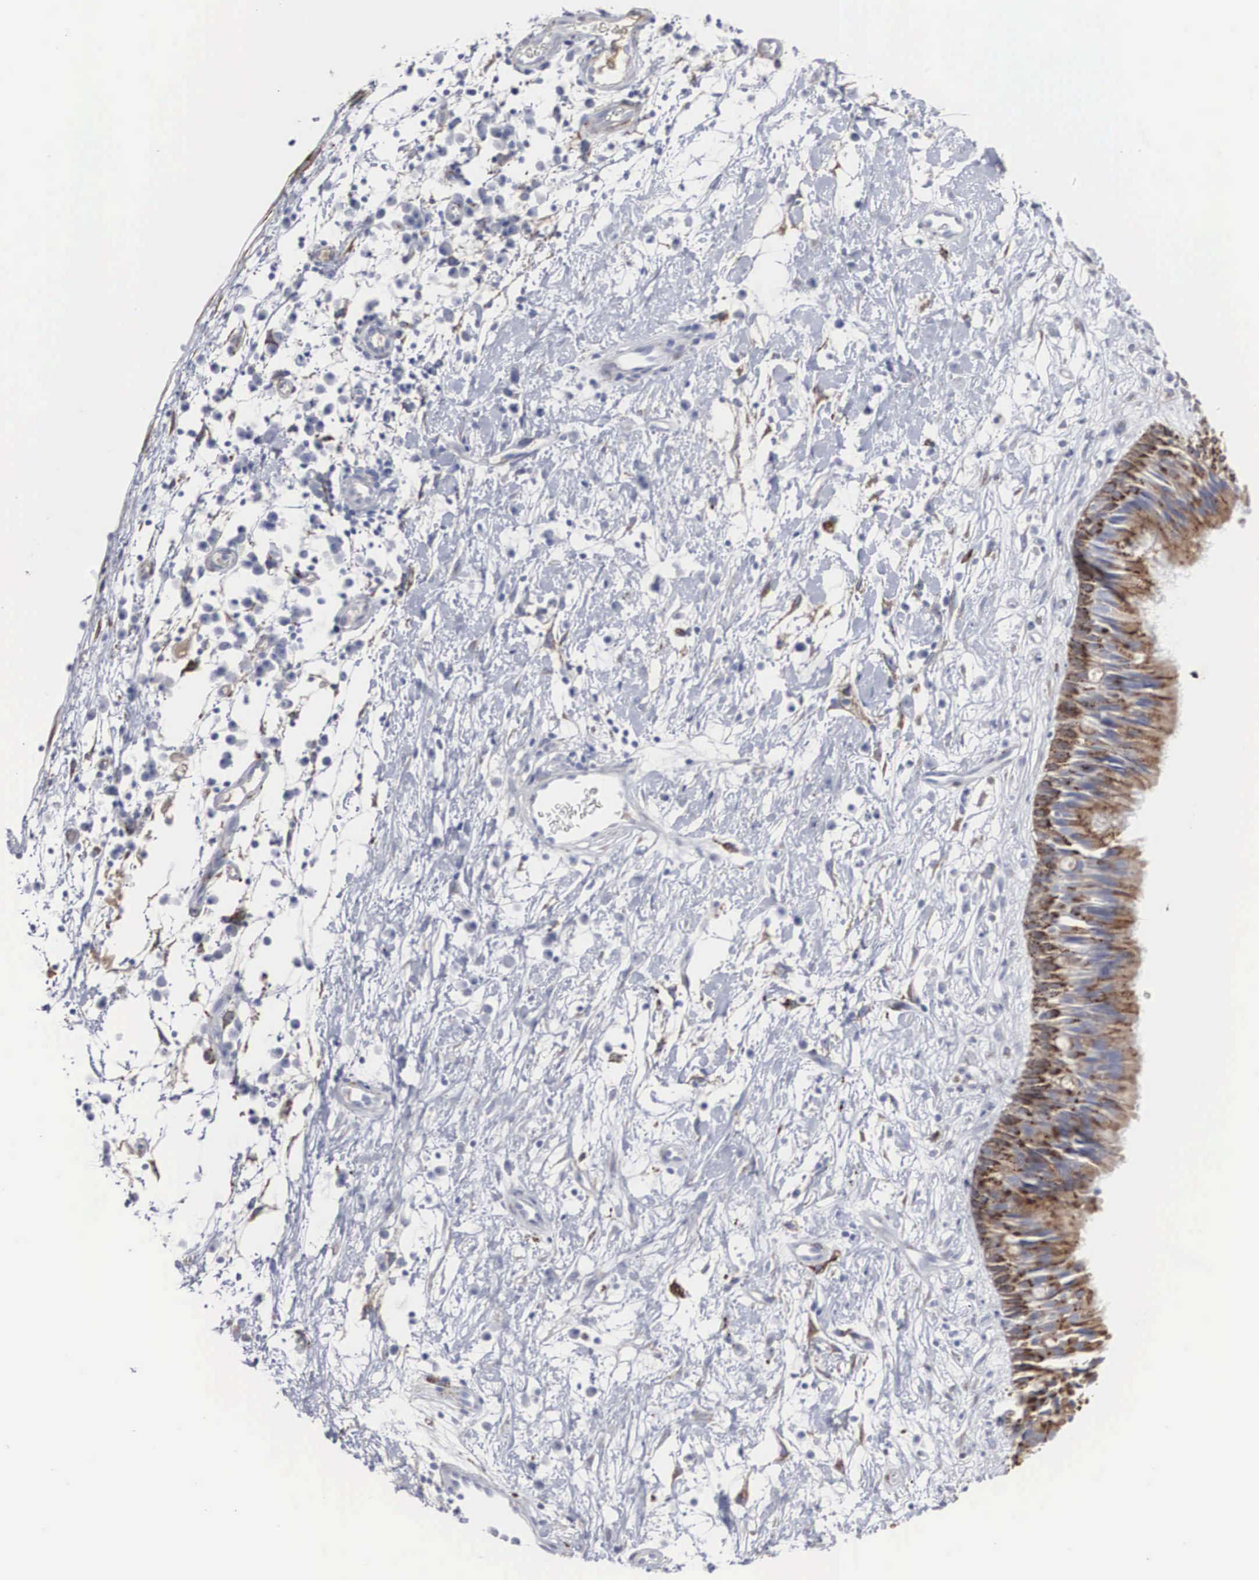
{"staining": {"intensity": "moderate", "quantity": ">75%", "location": "cytoplasmic/membranous"}, "tissue": "nasopharynx", "cell_type": "Respiratory epithelial cells", "image_type": "normal", "snomed": [{"axis": "morphology", "description": "Normal tissue, NOS"}, {"axis": "topography", "description": "Nasopharynx"}], "caption": "Benign nasopharynx demonstrates moderate cytoplasmic/membranous staining in approximately >75% of respiratory epithelial cells, visualized by immunohistochemistry.", "gene": "LGALS3BP", "patient": {"sex": "male", "age": 13}}